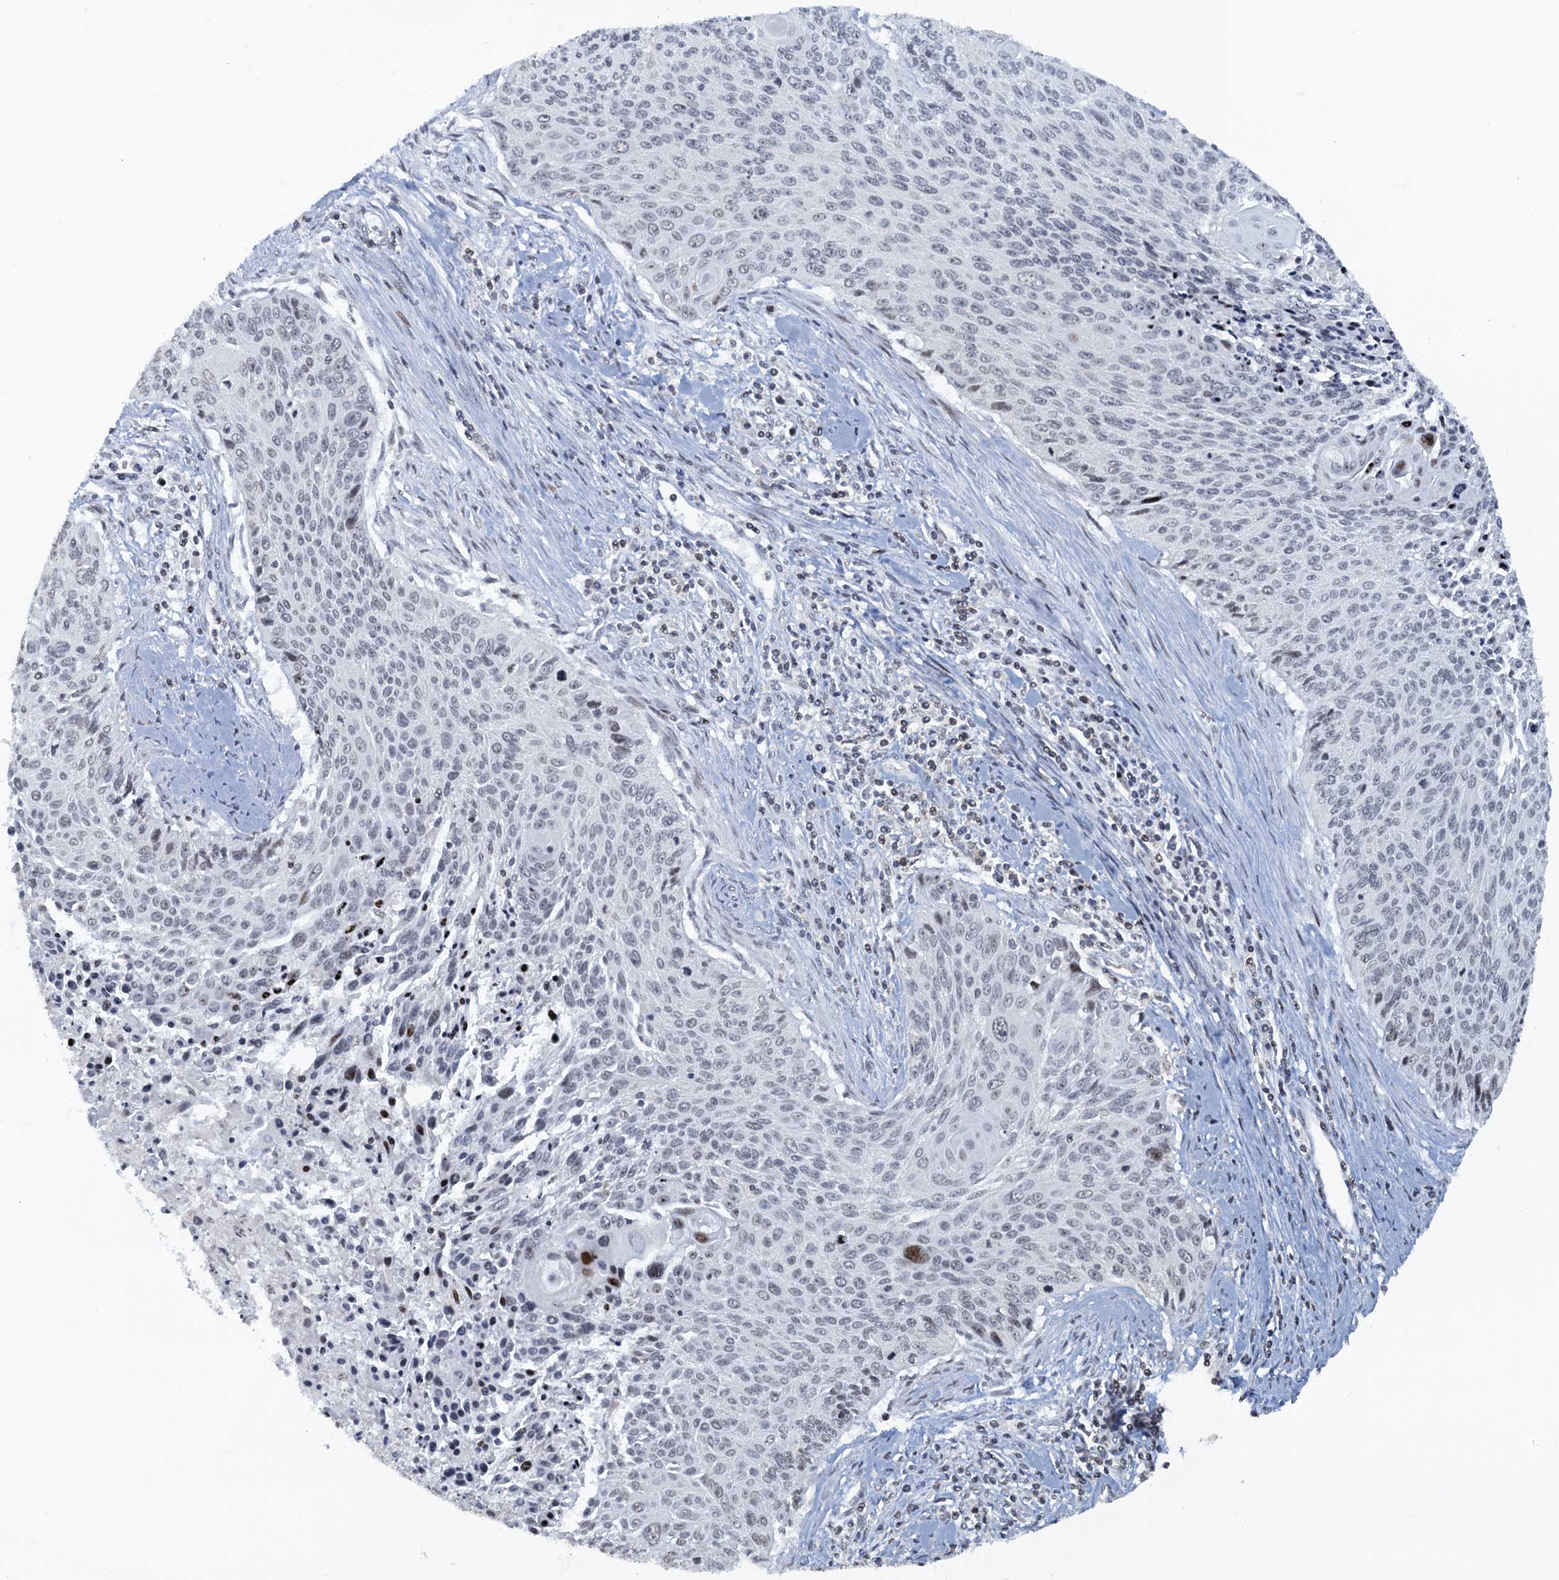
{"staining": {"intensity": "negative", "quantity": "none", "location": "none"}, "tissue": "cervical cancer", "cell_type": "Tumor cells", "image_type": "cancer", "snomed": [{"axis": "morphology", "description": "Squamous cell carcinoma, NOS"}, {"axis": "topography", "description": "Cervix"}], "caption": "A high-resolution photomicrograph shows immunohistochemistry (IHC) staining of cervical cancer (squamous cell carcinoma), which displays no significant staining in tumor cells.", "gene": "FYB1", "patient": {"sex": "female", "age": 55}}